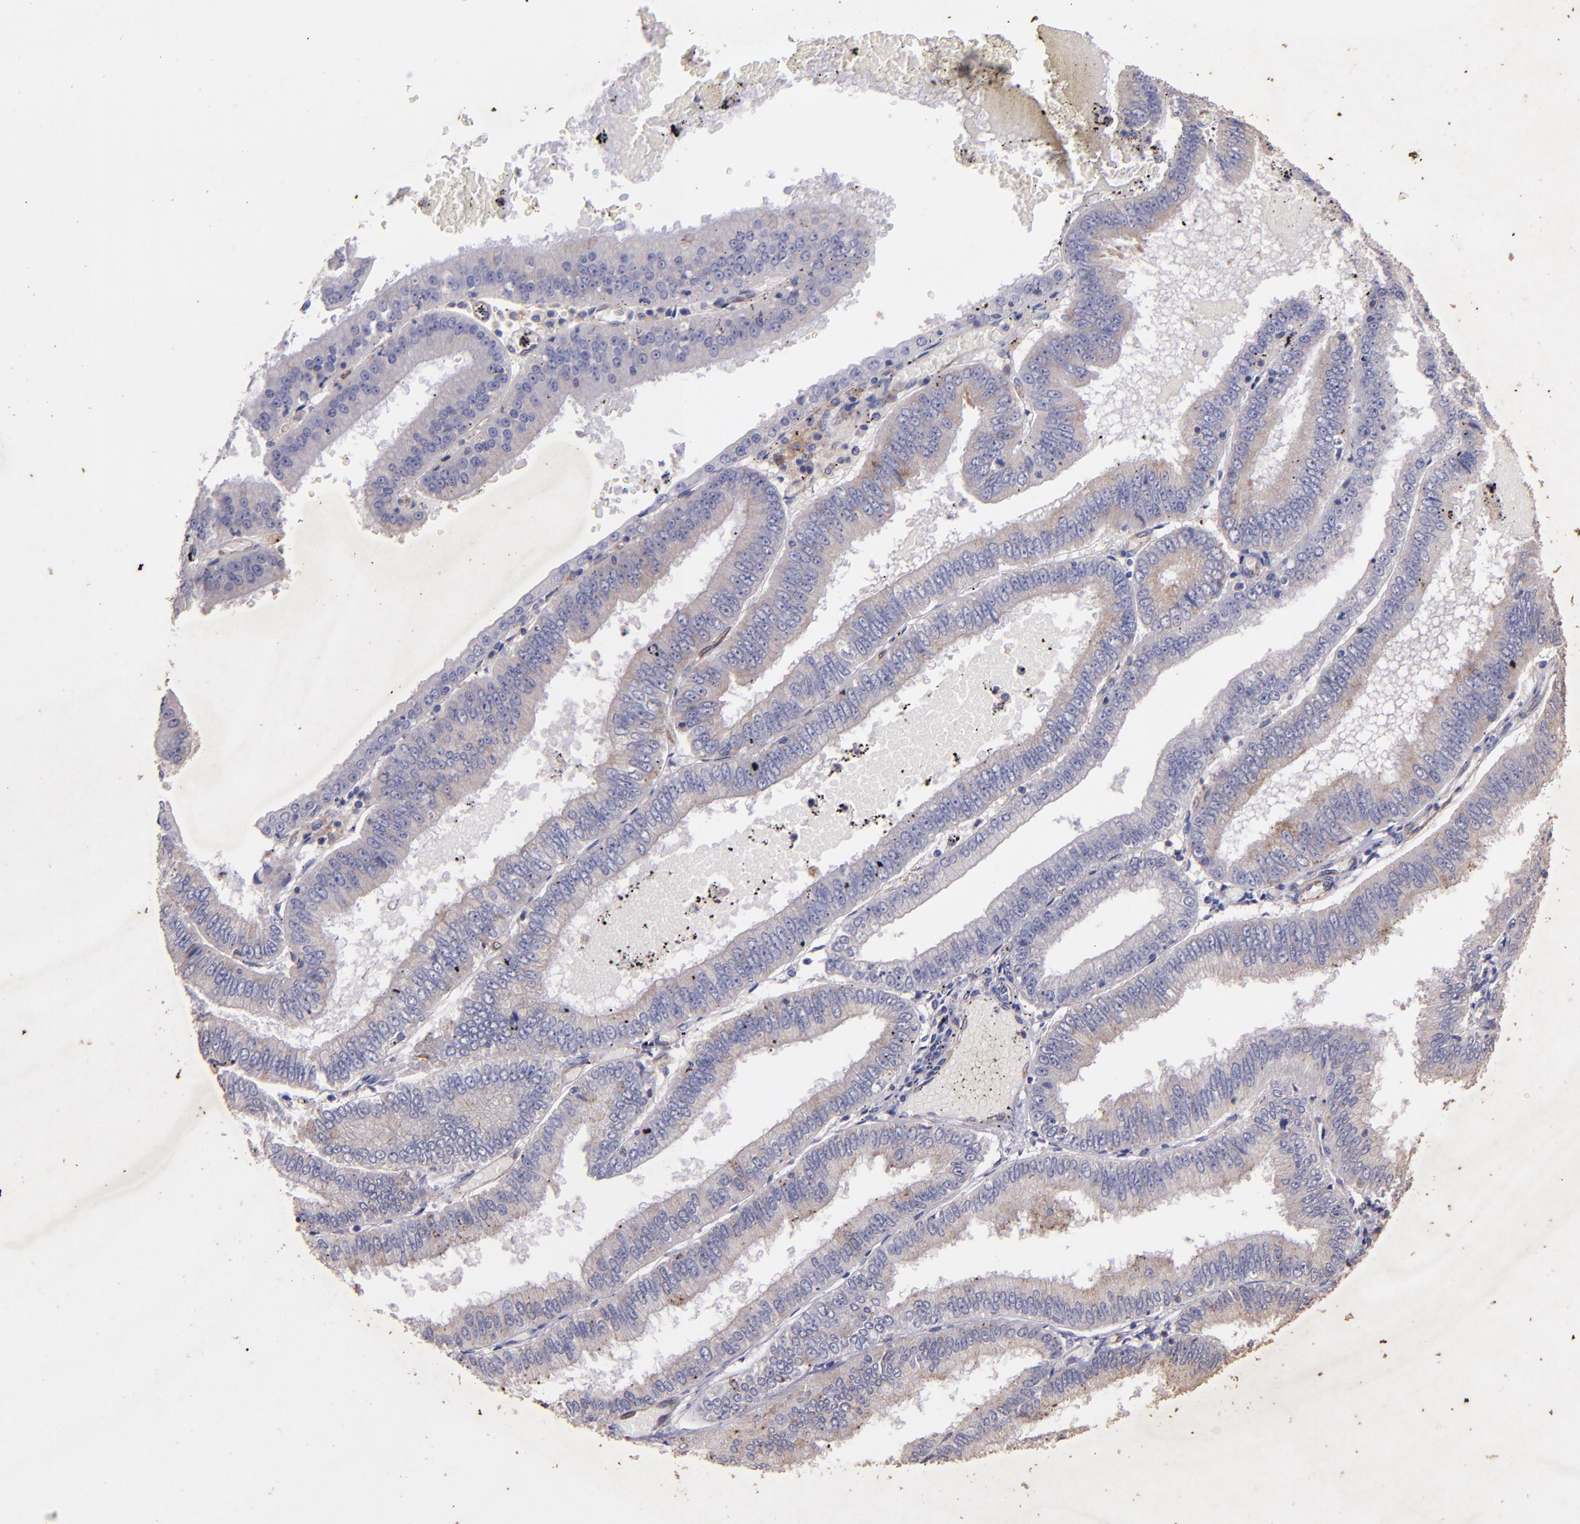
{"staining": {"intensity": "weak", "quantity": "25%-75%", "location": "cytoplasmic/membranous"}, "tissue": "endometrial cancer", "cell_type": "Tumor cells", "image_type": "cancer", "snomed": [{"axis": "morphology", "description": "Adenocarcinoma, NOS"}, {"axis": "topography", "description": "Endometrium"}], "caption": "Immunohistochemistry (IHC) (DAB) staining of human endometrial cancer shows weak cytoplasmic/membranous protein expression in approximately 25%-75% of tumor cells. (brown staining indicates protein expression, while blue staining denotes nuclei).", "gene": "RET", "patient": {"sex": "female", "age": 66}}